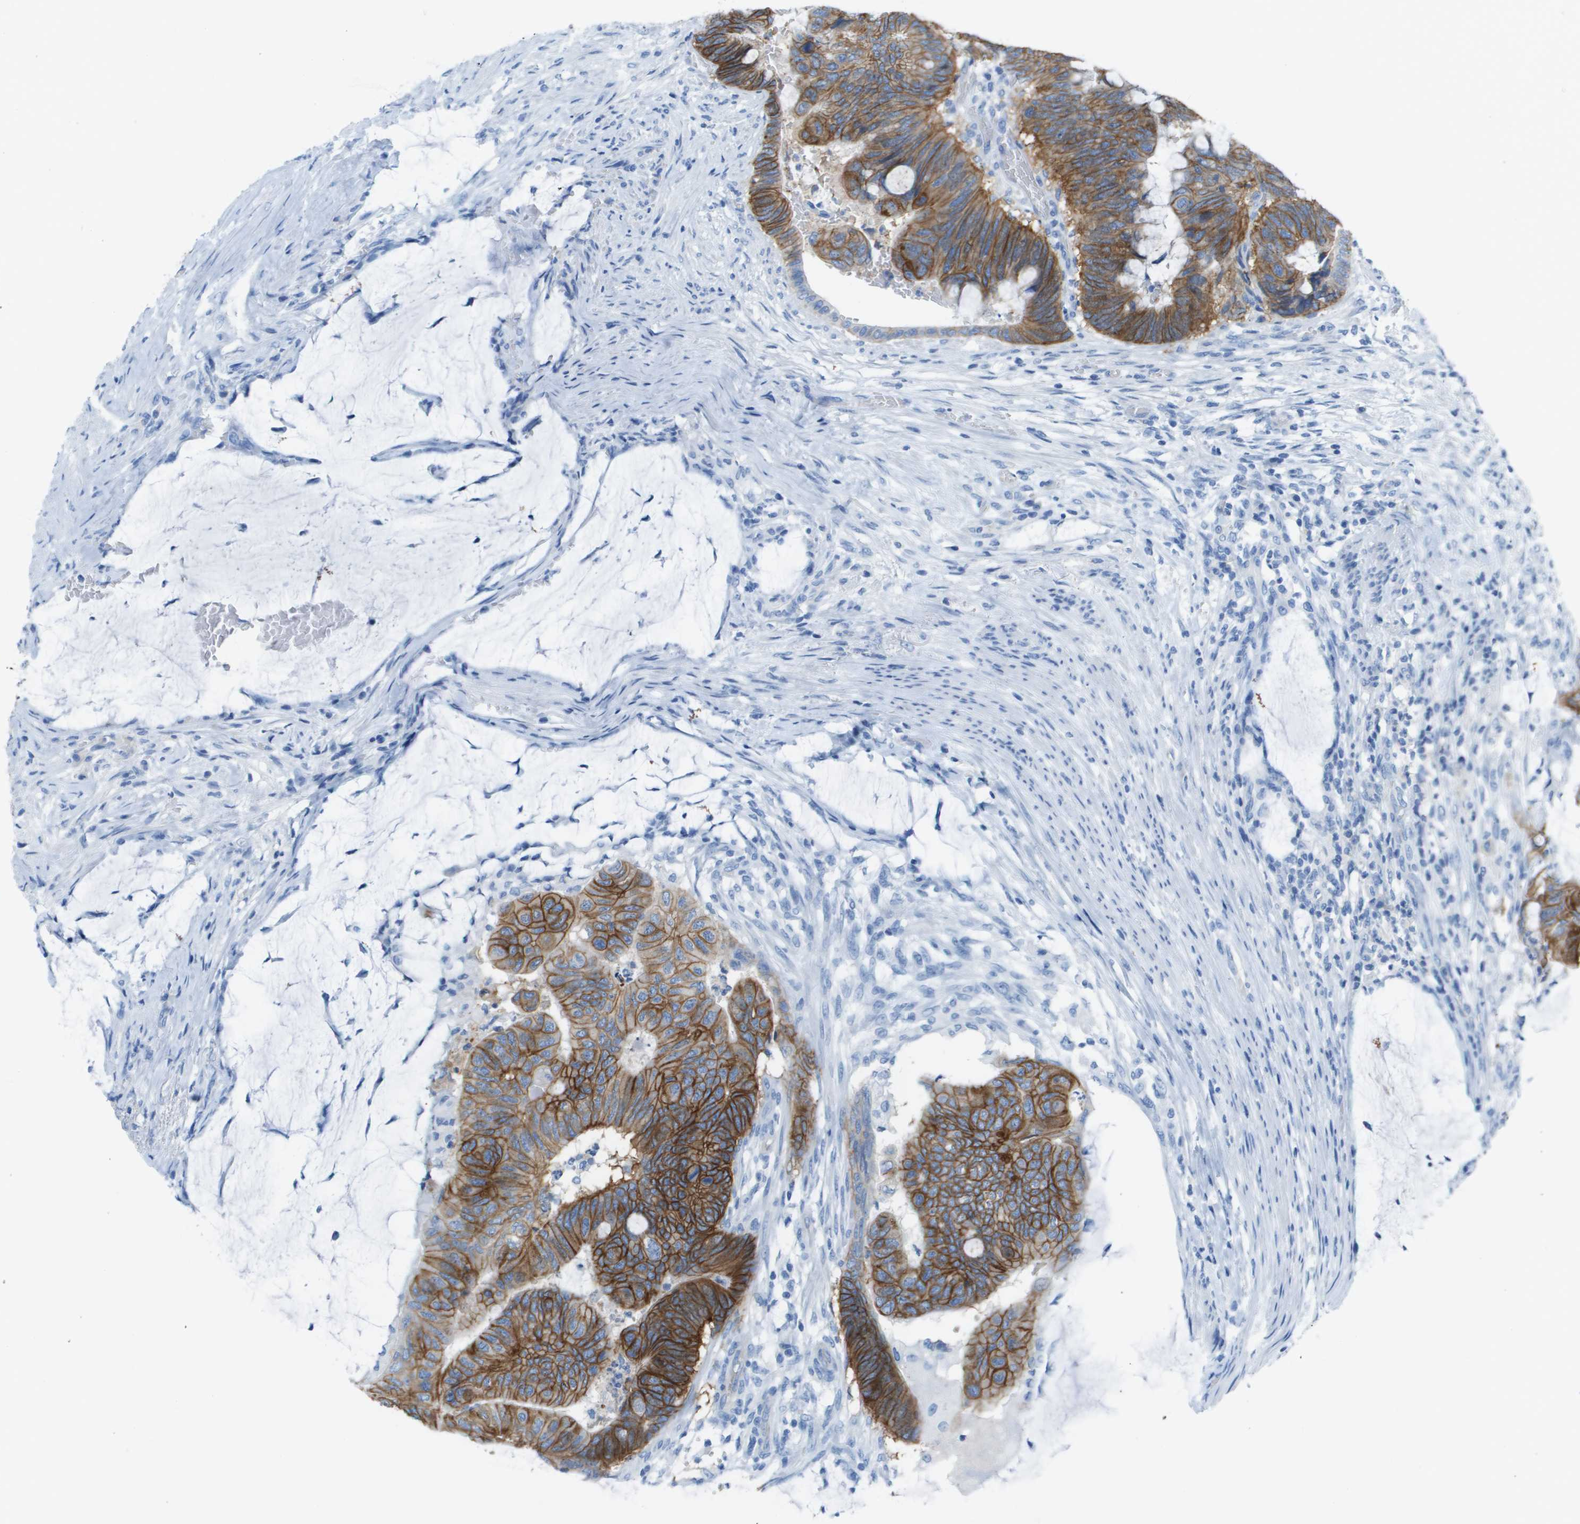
{"staining": {"intensity": "strong", "quantity": ">75%", "location": "cytoplasmic/membranous"}, "tissue": "colorectal cancer", "cell_type": "Tumor cells", "image_type": "cancer", "snomed": [{"axis": "morphology", "description": "Normal tissue, NOS"}, {"axis": "morphology", "description": "Adenocarcinoma, NOS"}, {"axis": "topography", "description": "Rectum"}], "caption": "Immunohistochemical staining of adenocarcinoma (colorectal) demonstrates high levels of strong cytoplasmic/membranous positivity in approximately >75% of tumor cells.", "gene": "CD46", "patient": {"sex": "male", "age": 92}}